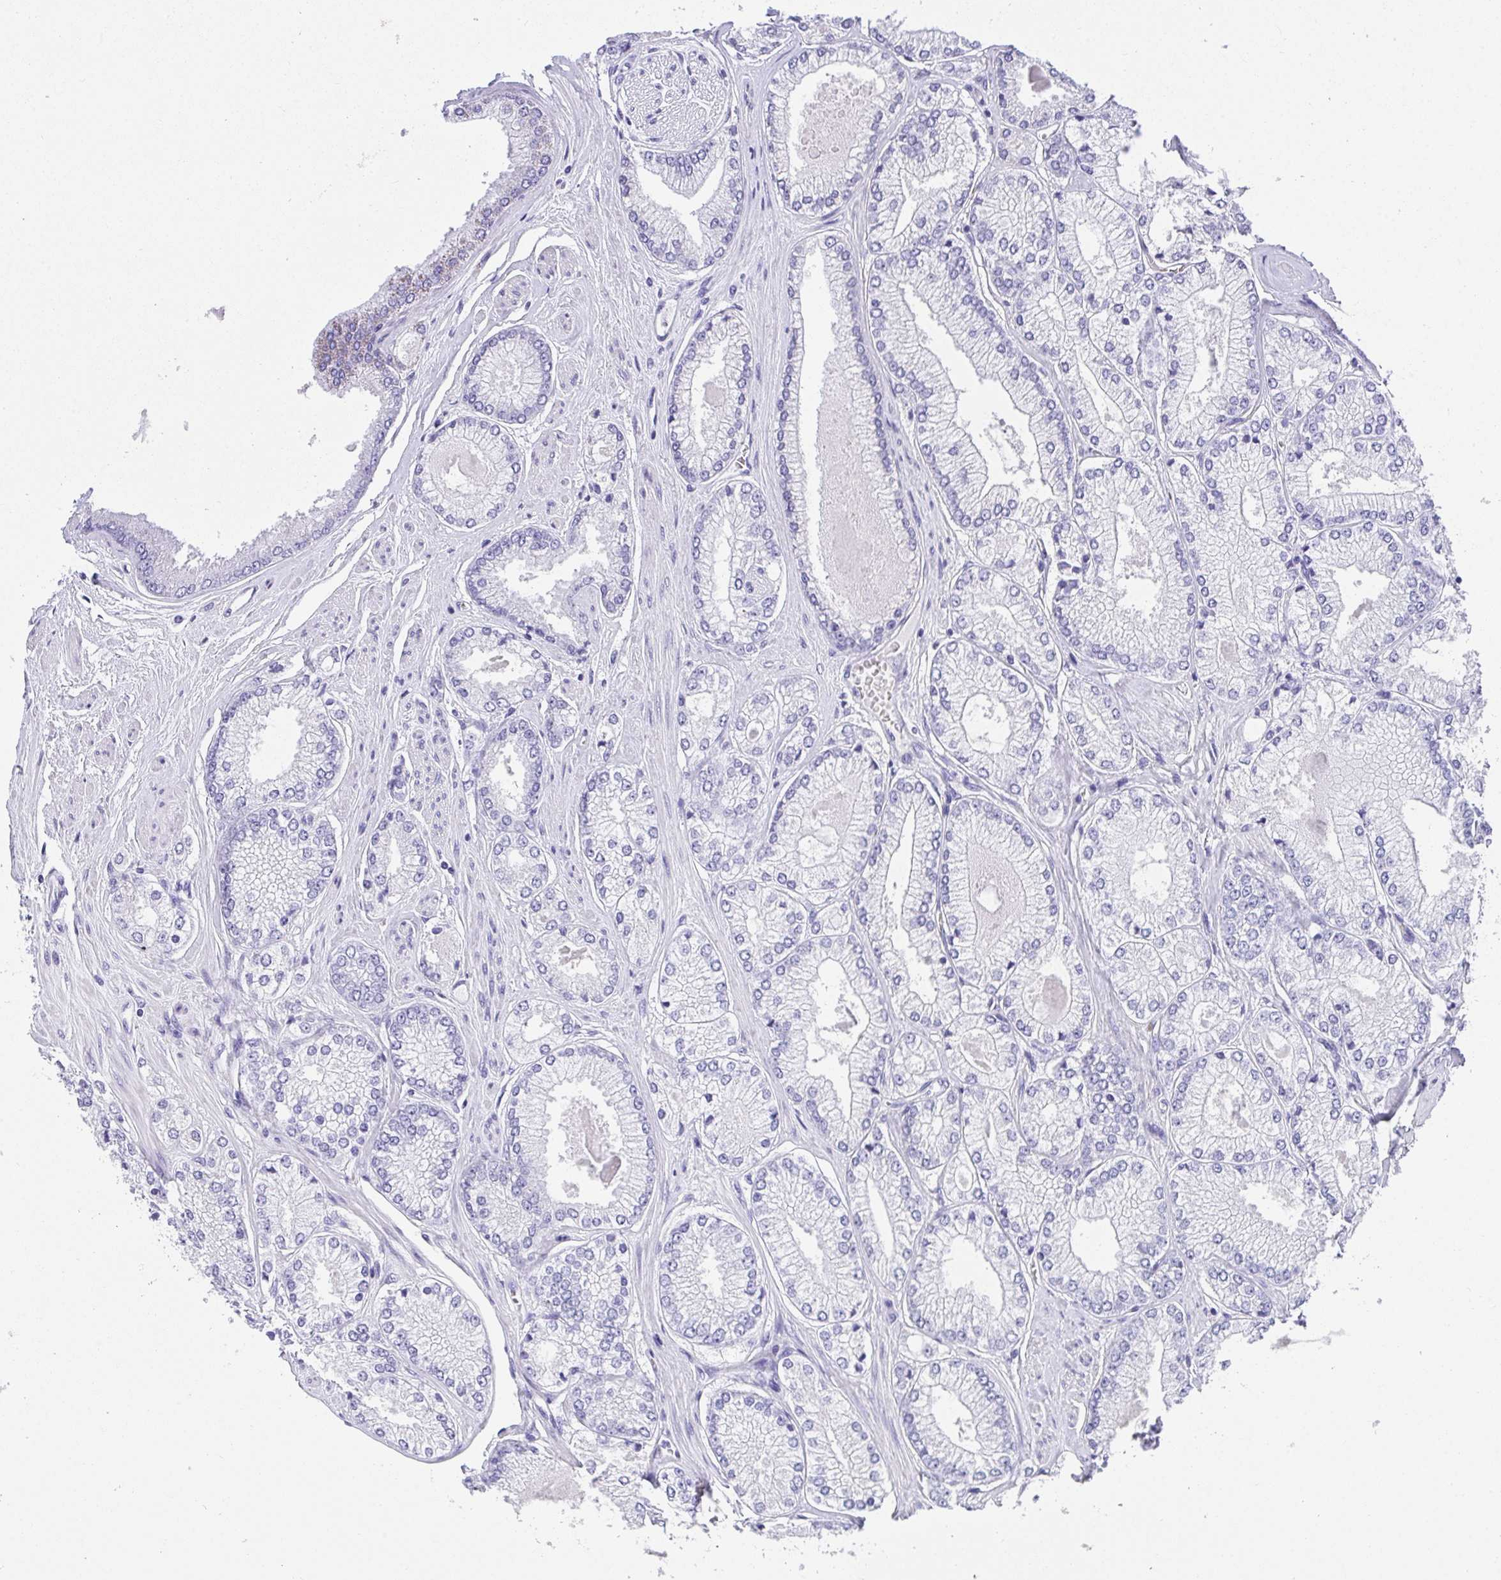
{"staining": {"intensity": "negative", "quantity": "none", "location": "none"}, "tissue": "prostate cancer", "cell_type": "Tumor cells", "image_type": "cancer", "snomed": [{"axis": "morphology", "description": "Adenocarcinoma, Low grade"}, {"axis": "topography", "description": "Prostate"}], "caption": "Immunohistochemistry (IHC) photomicrograph of human prostate cancer stained for a protein (brown), which reveals no staining in tumor cells. The staining is performed using DAB (3,3'-diaminobenzidine) brown chromogen with nuclei counter-stained in using hematoxylin.", "gene": "AVIL", "patient": {"sex": "male", "age": 67}}